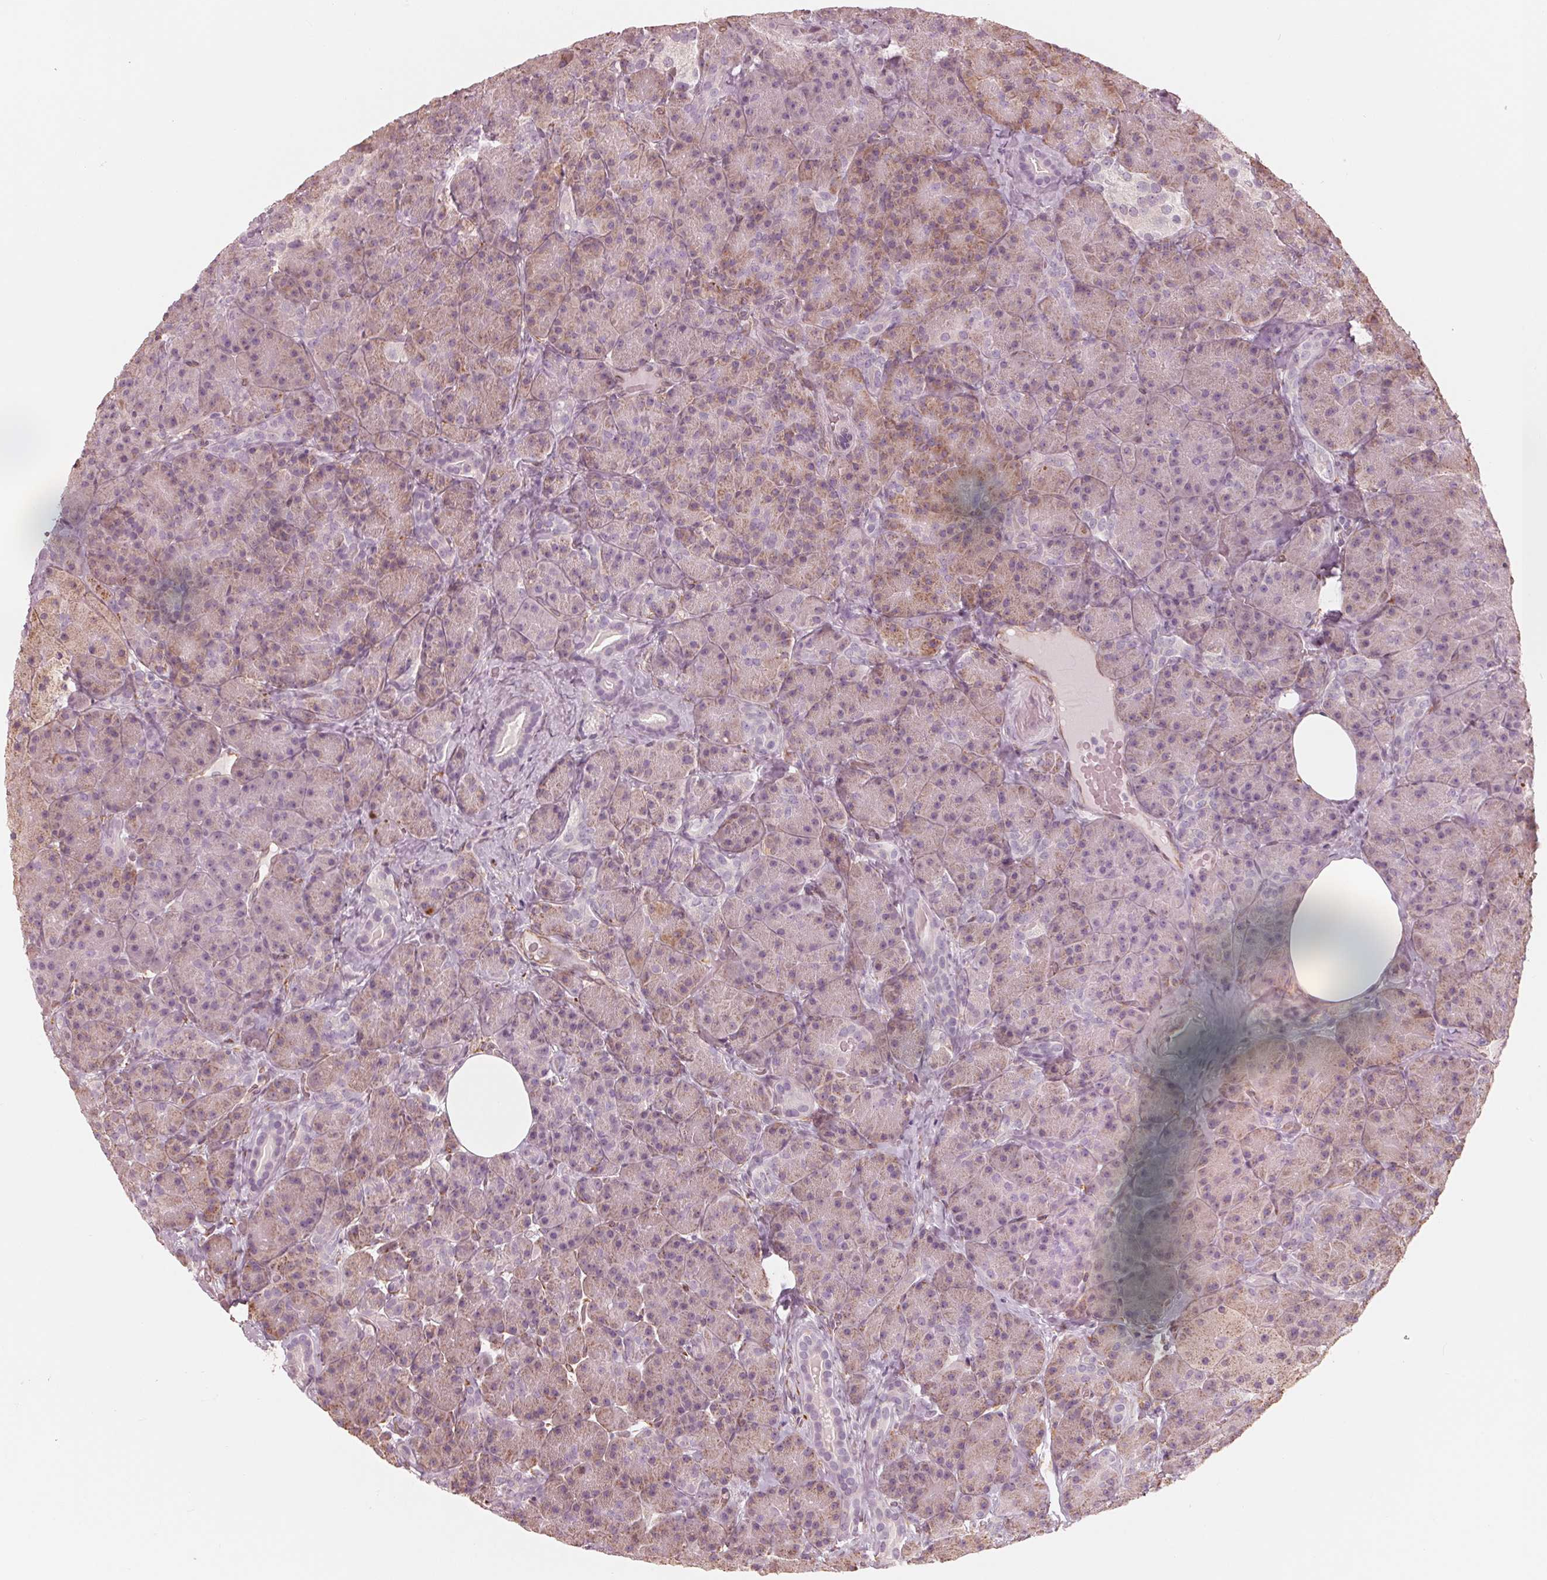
{"staining": {"intensity": "weak", "quantity": "25%-75%", "location": "cytoplasmic/membranous"}, "tissue": "pancreas", "cell_type": "Exocrine glandular cells", "image_type": "normal", "snomed": [{"axis": "morphology", "description": "Normal tissue, NOS"}, {"axis": "topography", "description": "Pancreas"}], "caption": "Exocrine glandular cells display weak cytoplasmic/membranous positivity in approximately 25%-75% of cells in normal pancreas. The staining was performed using DAB to visualize the protein expression in brown, while the nuclei were stained in blue with hematoxylin (Magnification: 20x).", "gene": "IKBIP", "patient": {"sex": "male", "age": 57}}